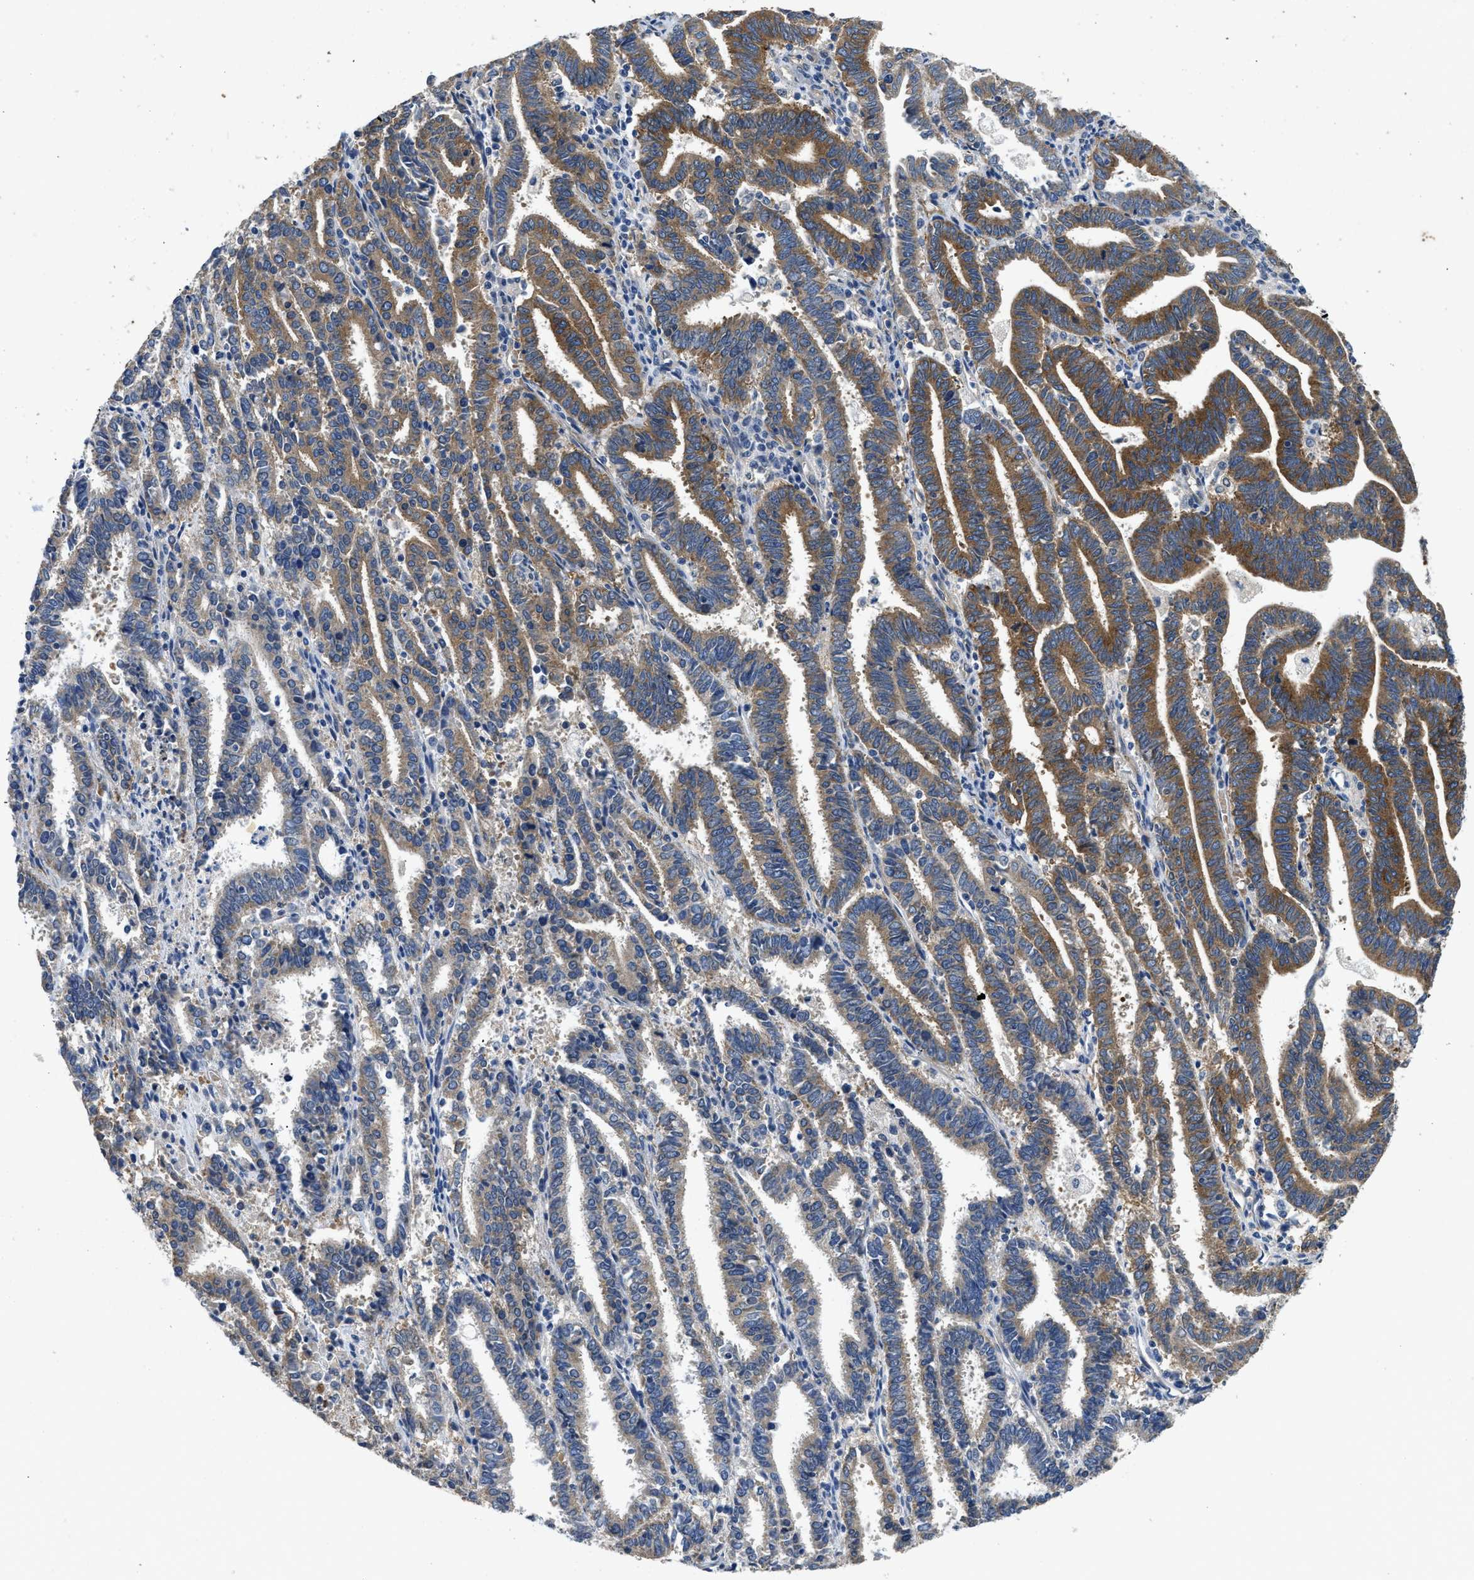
{"staining": {"intensity": "strong", "quantity": "25%-75%", "location": "cytoplasmic/membranous"}, "tissue": "endometrial cancer", "cell_type": "Tumor cells", "image_type": "cancer", "snomed": [{"axis": "morphology", "description": "Adenocarcinoma, NOS"}, {"axis": "topography", "description": "Uterus"}], "caption": "High-magnification brightfield microscopy of endometrial cancer (adenocarcinoma) stained with DAB (brown) and counterstained with hematoxylin (blue). tumor cells exhibit strong cytoplasmic/membranous staining is appreciated in approximately25%-75% of cells. The staining was performed using DAB (3,3'-diaminobenzidine), with brown indicating positive protein expression. Nuclei are stained blue with hematoxylin.", "gene": "RAPH1", "patient": {"sex": "female", "age": 83}}